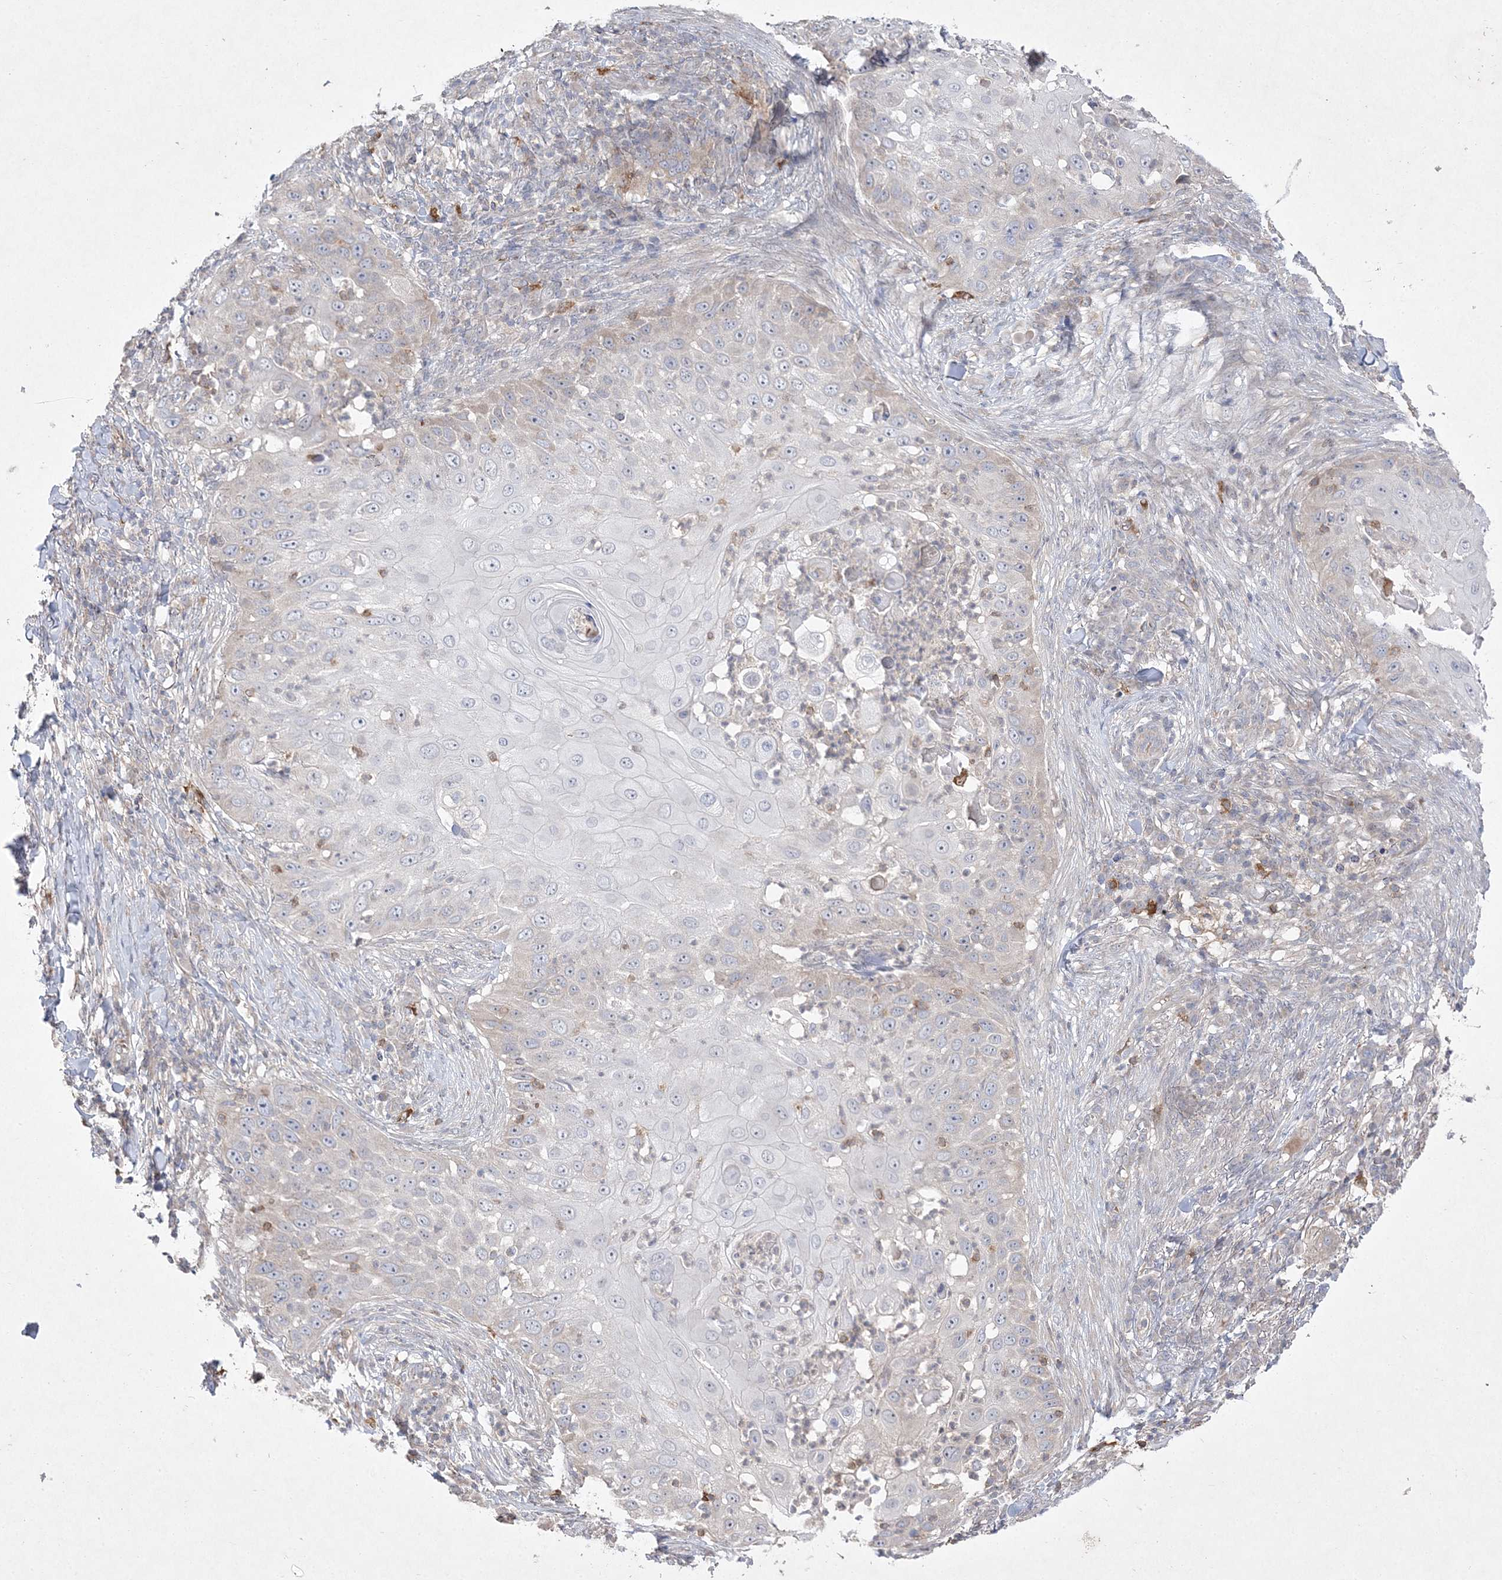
{"staining": {"intensity": "negative", "quantity": "none", "location": "none"}, "tissue": "skin cancer", "cell_type": "Tumor cells", "image_type": "cancer", "snomed": [{"axis": "morphology", "description": "Squamous cell carcinoma, NOS"}, {"axis": "topography", "description": "Skin"}], "caption": "This is a histopathology image of immunohistochemistry staining of squamous cell carcinoma (skin), which shows no positivity in tumor cells.", "gene": "CLNK", "patient": {"sex": "female", "age": 44}}